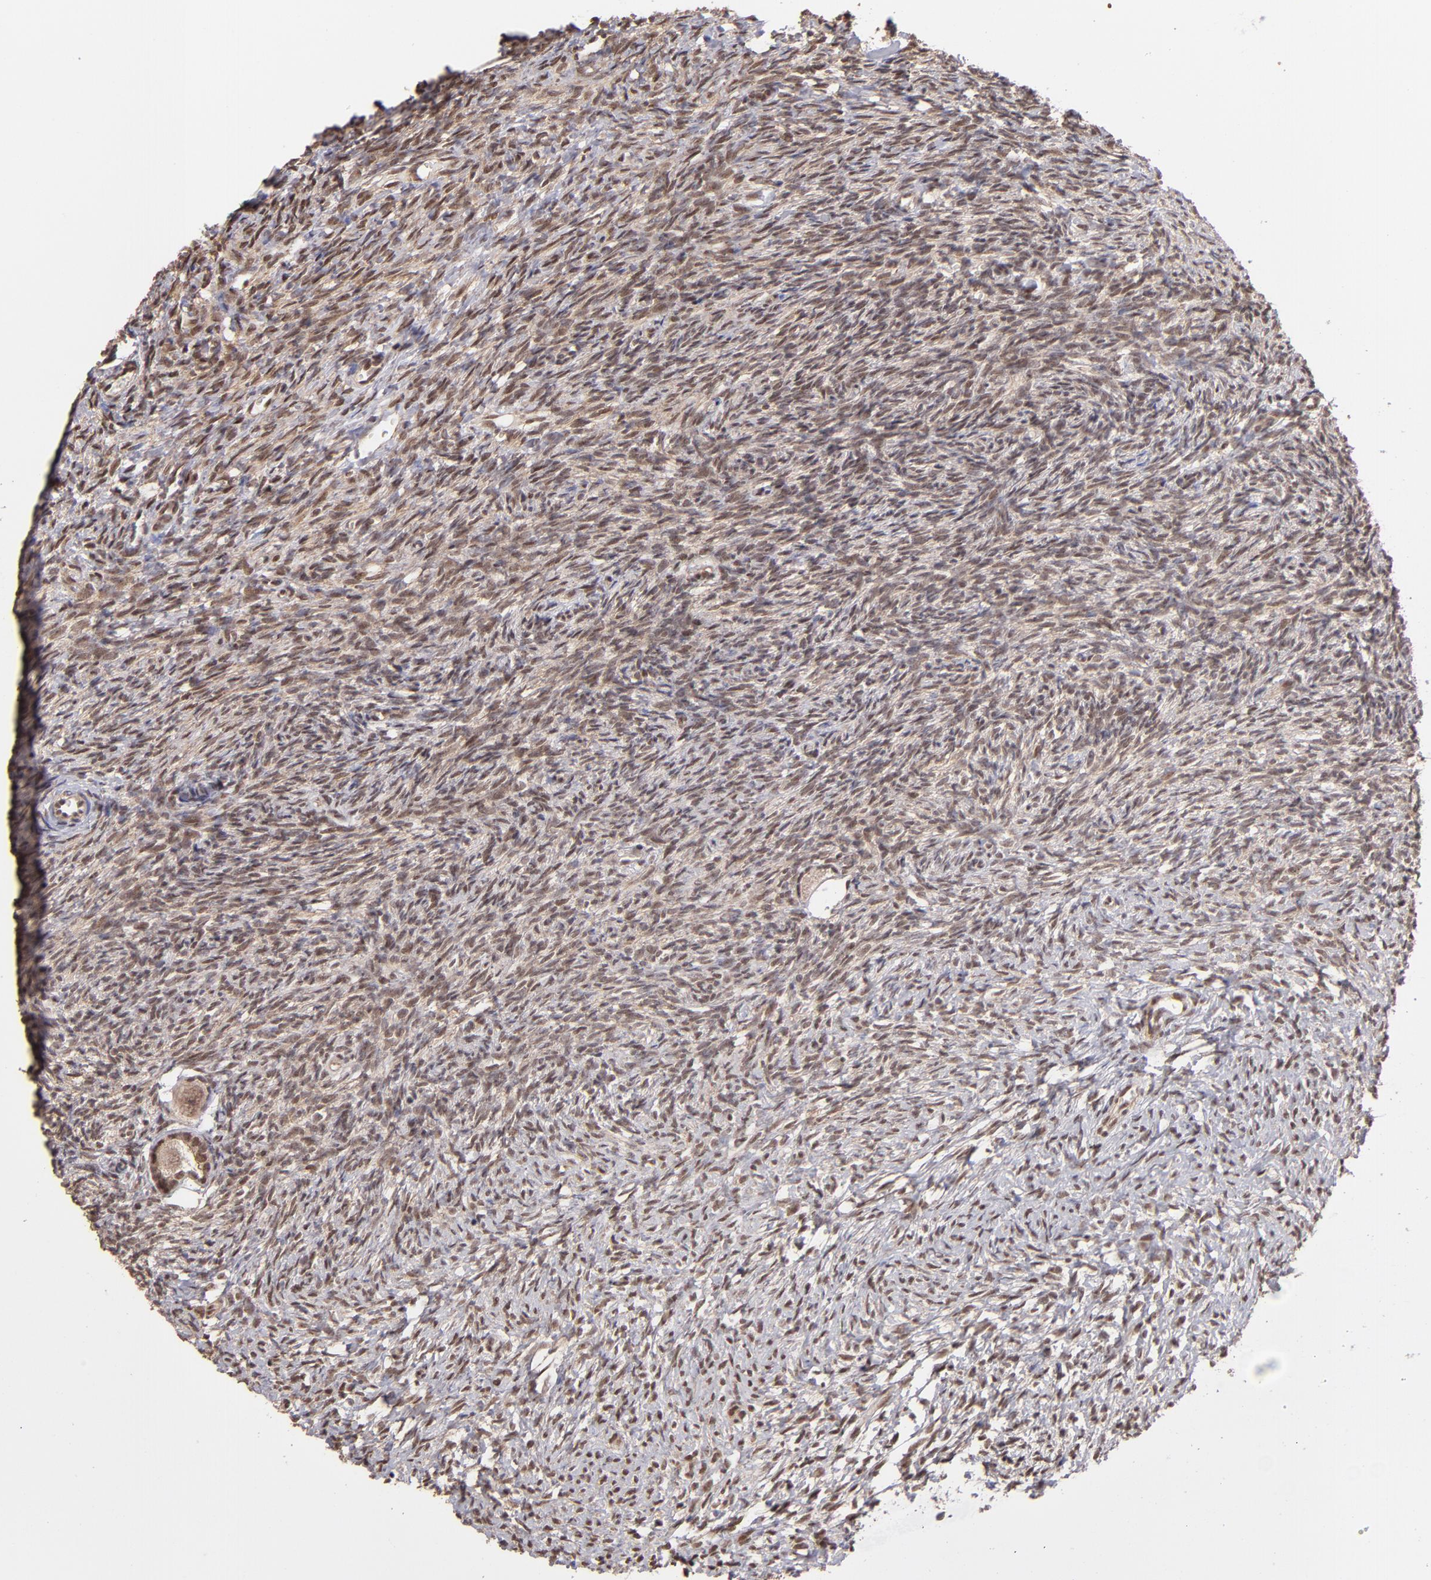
{"staining": {"intensity": "moderate", "quantity": ">75%", "location": "nuclear"}, "tissue": "ovary", "cell_type": "Follicle cells", "image_type": "normal", "snomed": [{"axis": "morphology", "description": "Normal tissue, NOS"}, {"axis": "topography", "description": "Ovary"}], "caption": "High-magnification brightfield microscopy of normal ovary stained with DAB (brown) and counterstained with hematoxylin (blue). follicle cells exhibit moderate nuclear expression is appreciated in approximately>75% of cells.", "gene": "TERF2", "patient": {"sex": "female", "age": 35}}